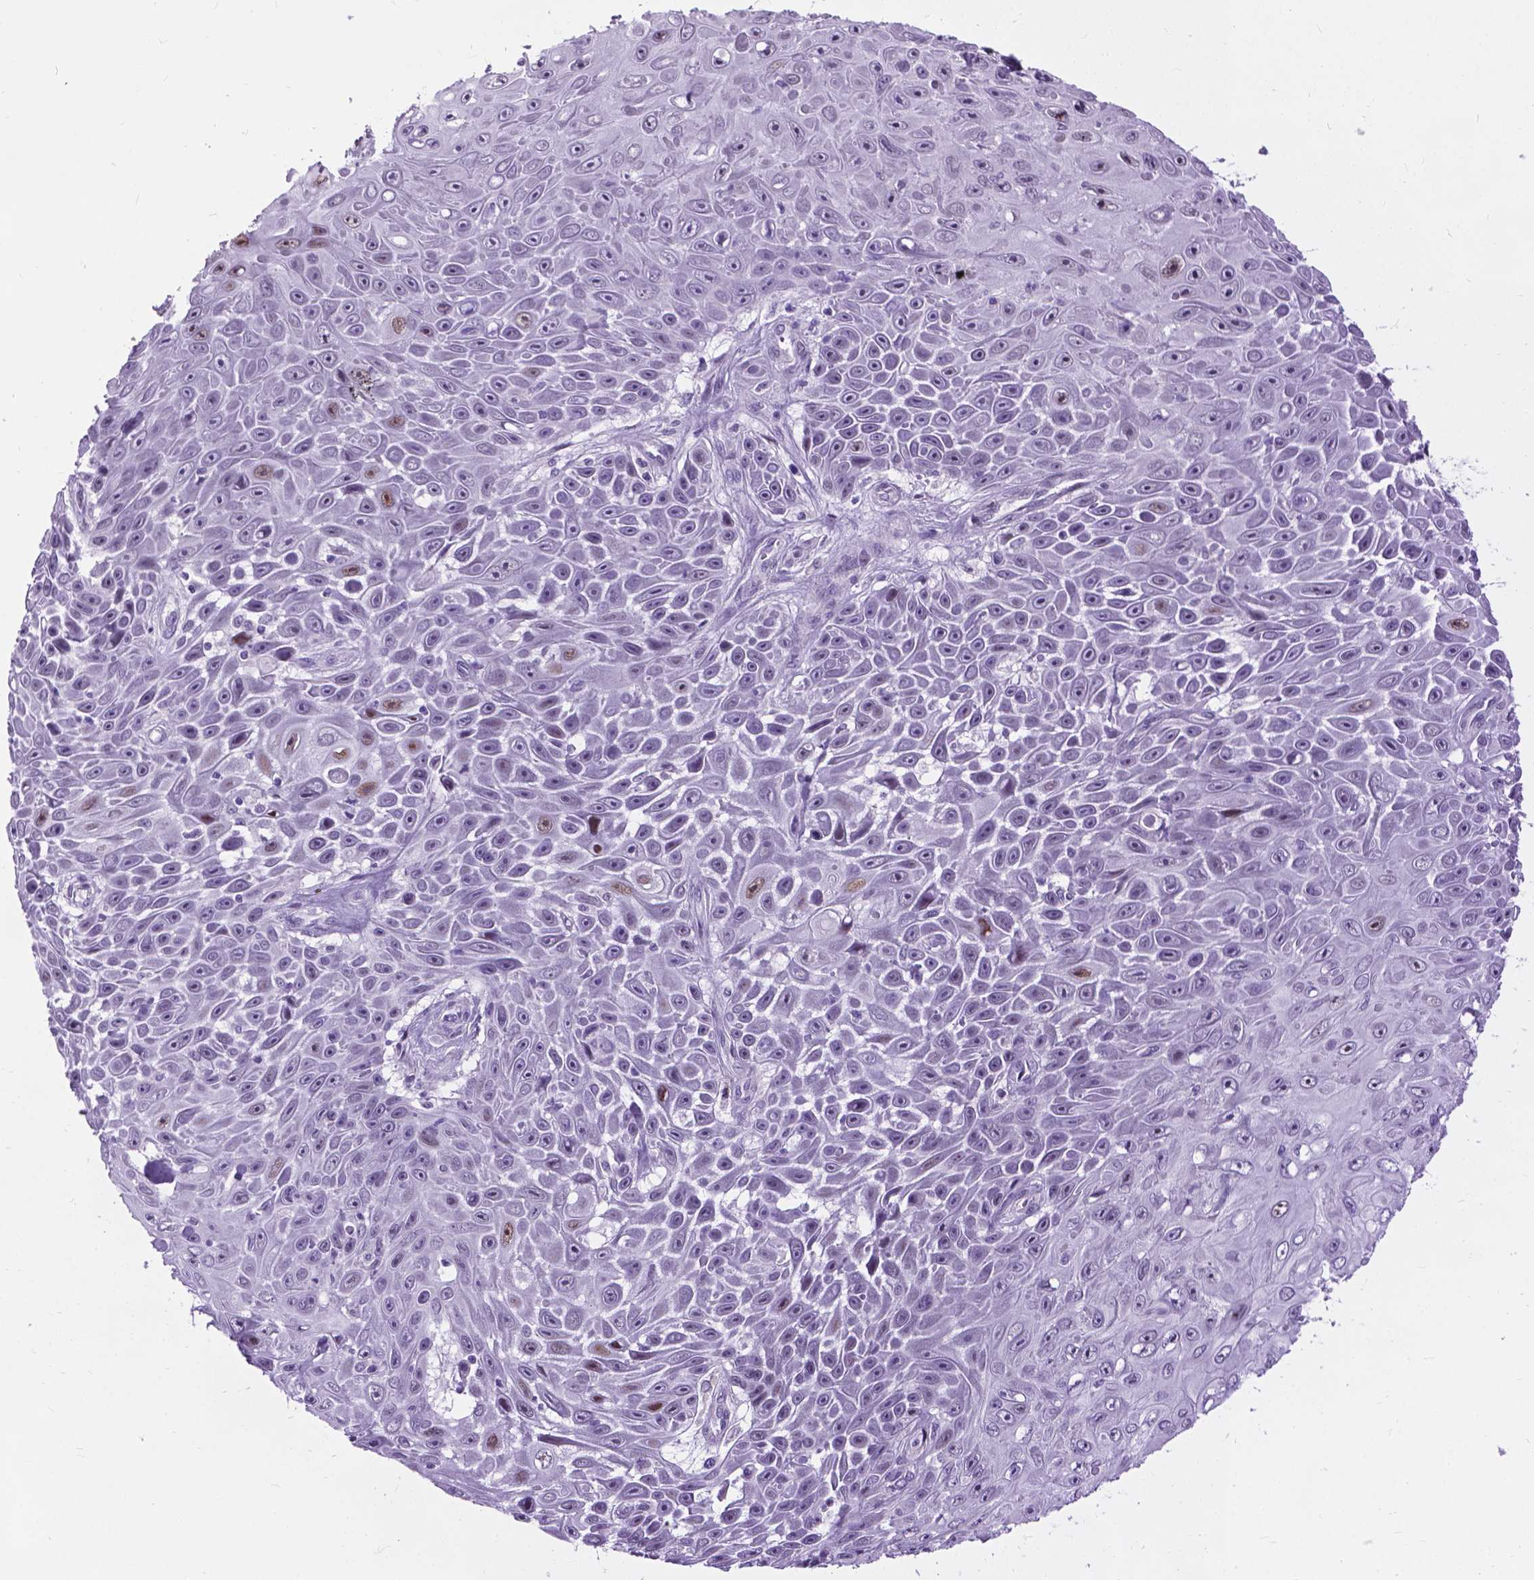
{"staining": {"intensity": "weak", "quantity": "<25%", "location": "nuclear"}, "tissue": "skin cancer", "cell_type": "Tumor cells", "image_type": "cancer", "snomed": [{"axis": "morphology", "description": "Squamous cell carcinoma, NOS"}, {"axis": "topography", "description": "Skin"}], "caption": "Tumor cells show no significant protein staining in skin cancer (squamous cell carcinoma).", "gene": "PROB1", "patient": {"sex": "male", "age": 82}}